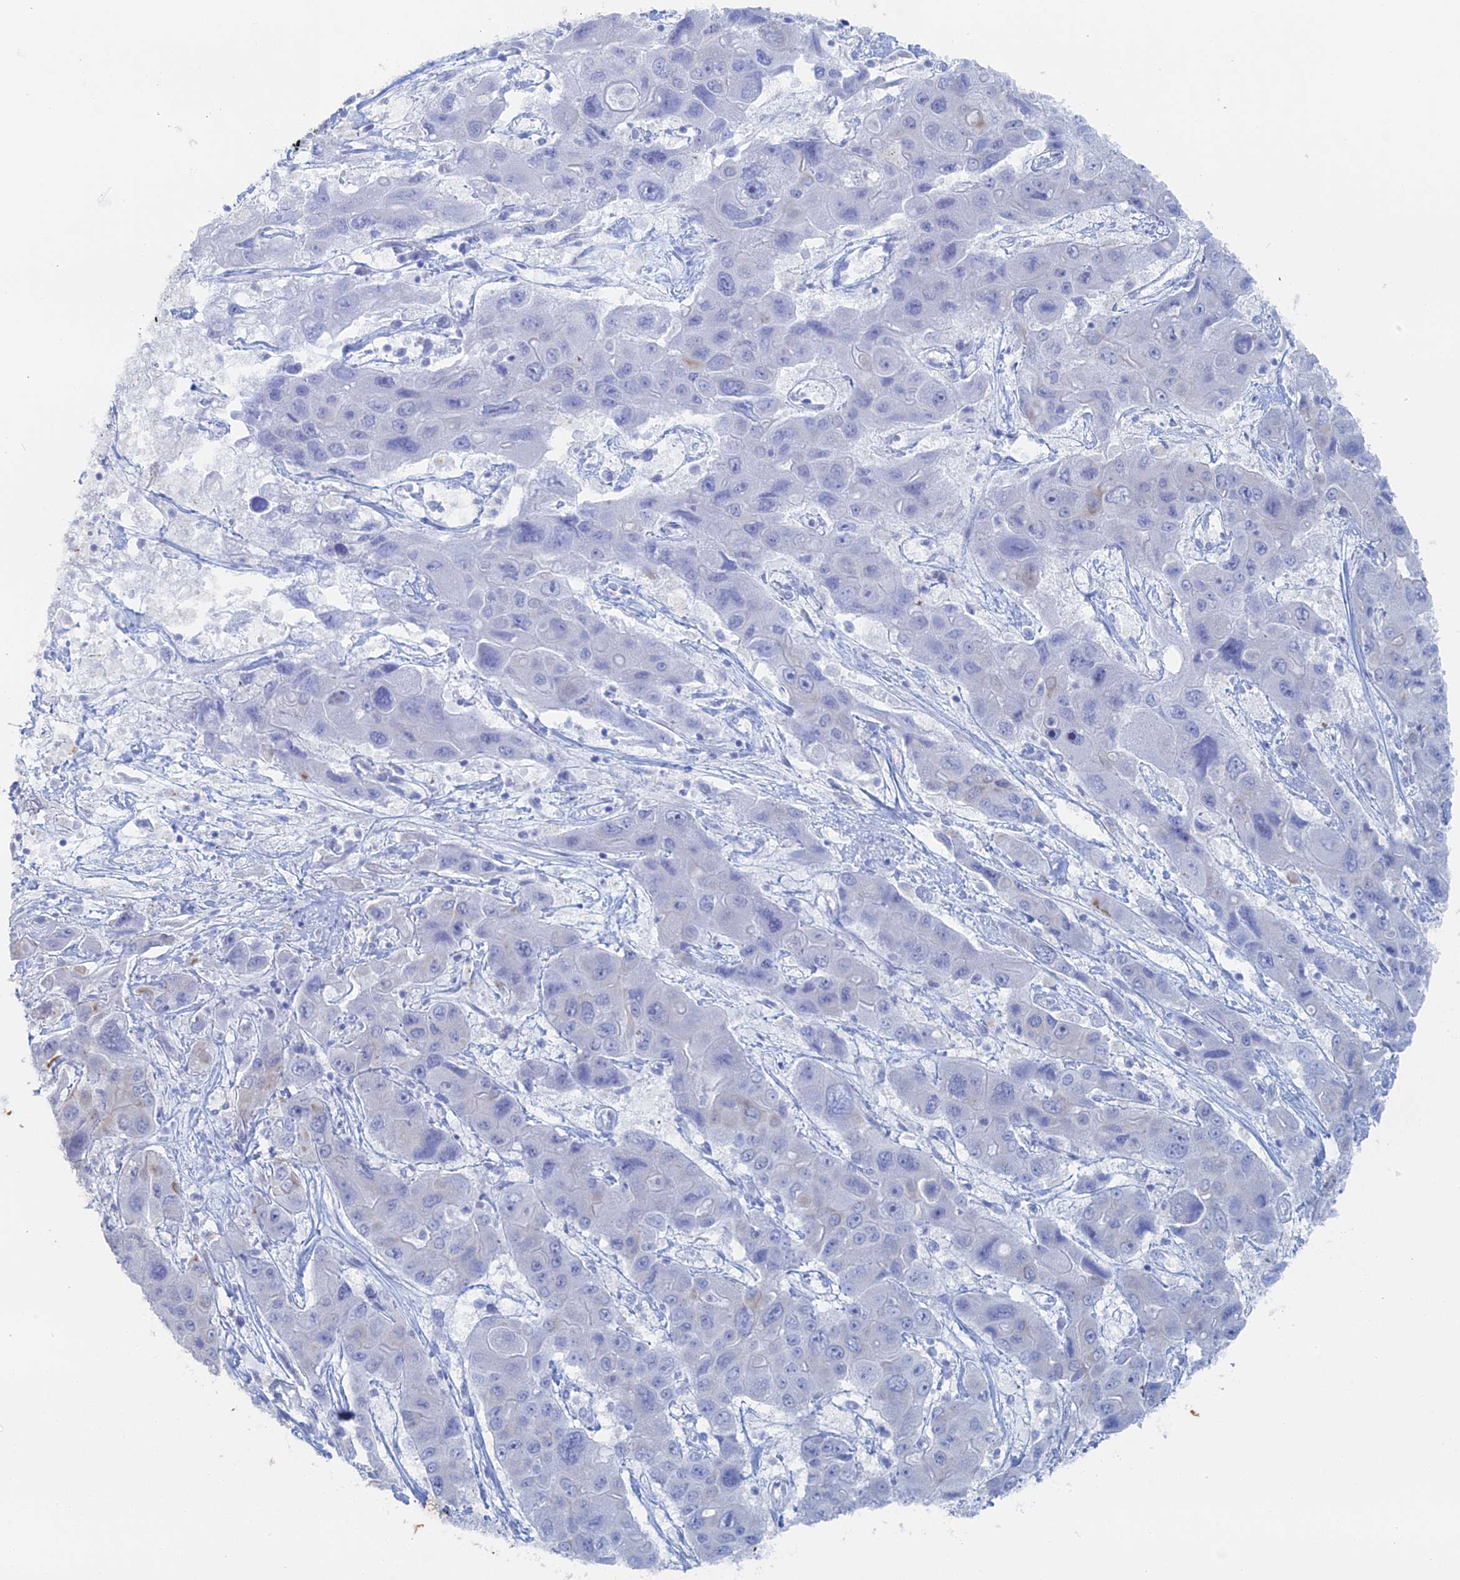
{"staining": {"intensity": "negative", "quantity": "none", "location": "none"}, "tissue": "liver cancer", "cell_type": "Tumor cells", "image_type": "cancer", "snomed": [{"axis": "morphology", "description": "Cholangiocarcinoma"}, {"axis": "topography", "description": "Liver"}], "caption": "Human liver cancer stained for a protein using immunohistochemistry shows no positivity in tumor cells.", "gene": "IL7", "patient": {"sex": "male", "age": 67}}